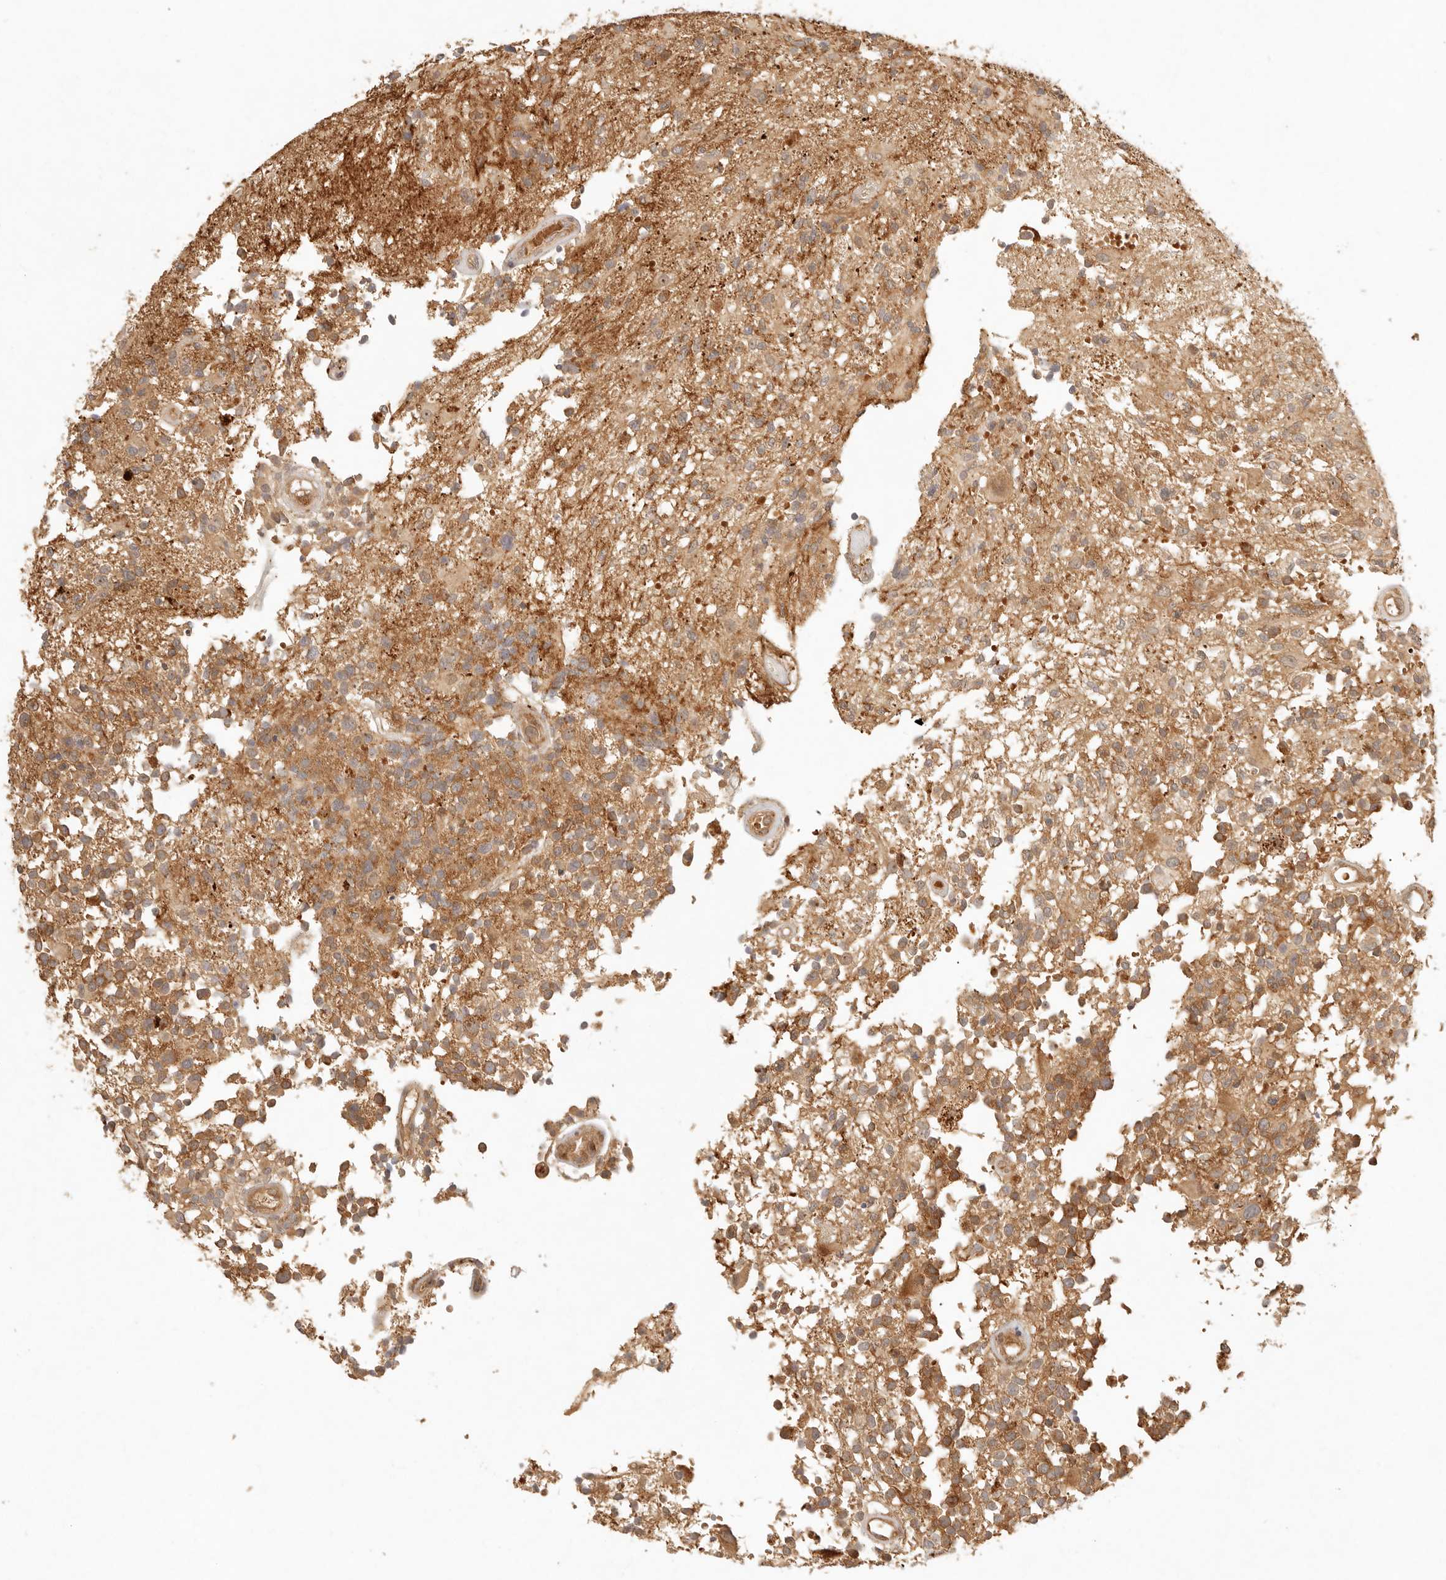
{"staining": {"intensity": "moderate", "quantity": ">75%", "location": "cytoplasmic/membranous"}, "tissue": "glioma", "cell_type": "Tumor cells", "image_type": "cancer", "snomed": [{"axis": "morphology", "description": "Glioma, malignant, High grade"}, {"axis": "morphology", "description": "Glioblastoma, NOS"}, {"axis": "topography", "description": "Brain"}], "caption": "Glioma stained with a brown dye exhibits moderate cytoplasmic/membranous positive staining in about >75% of tumor cells.", "gene": "ANKRD61", "patient": {"sex": "male", "age": 60}}